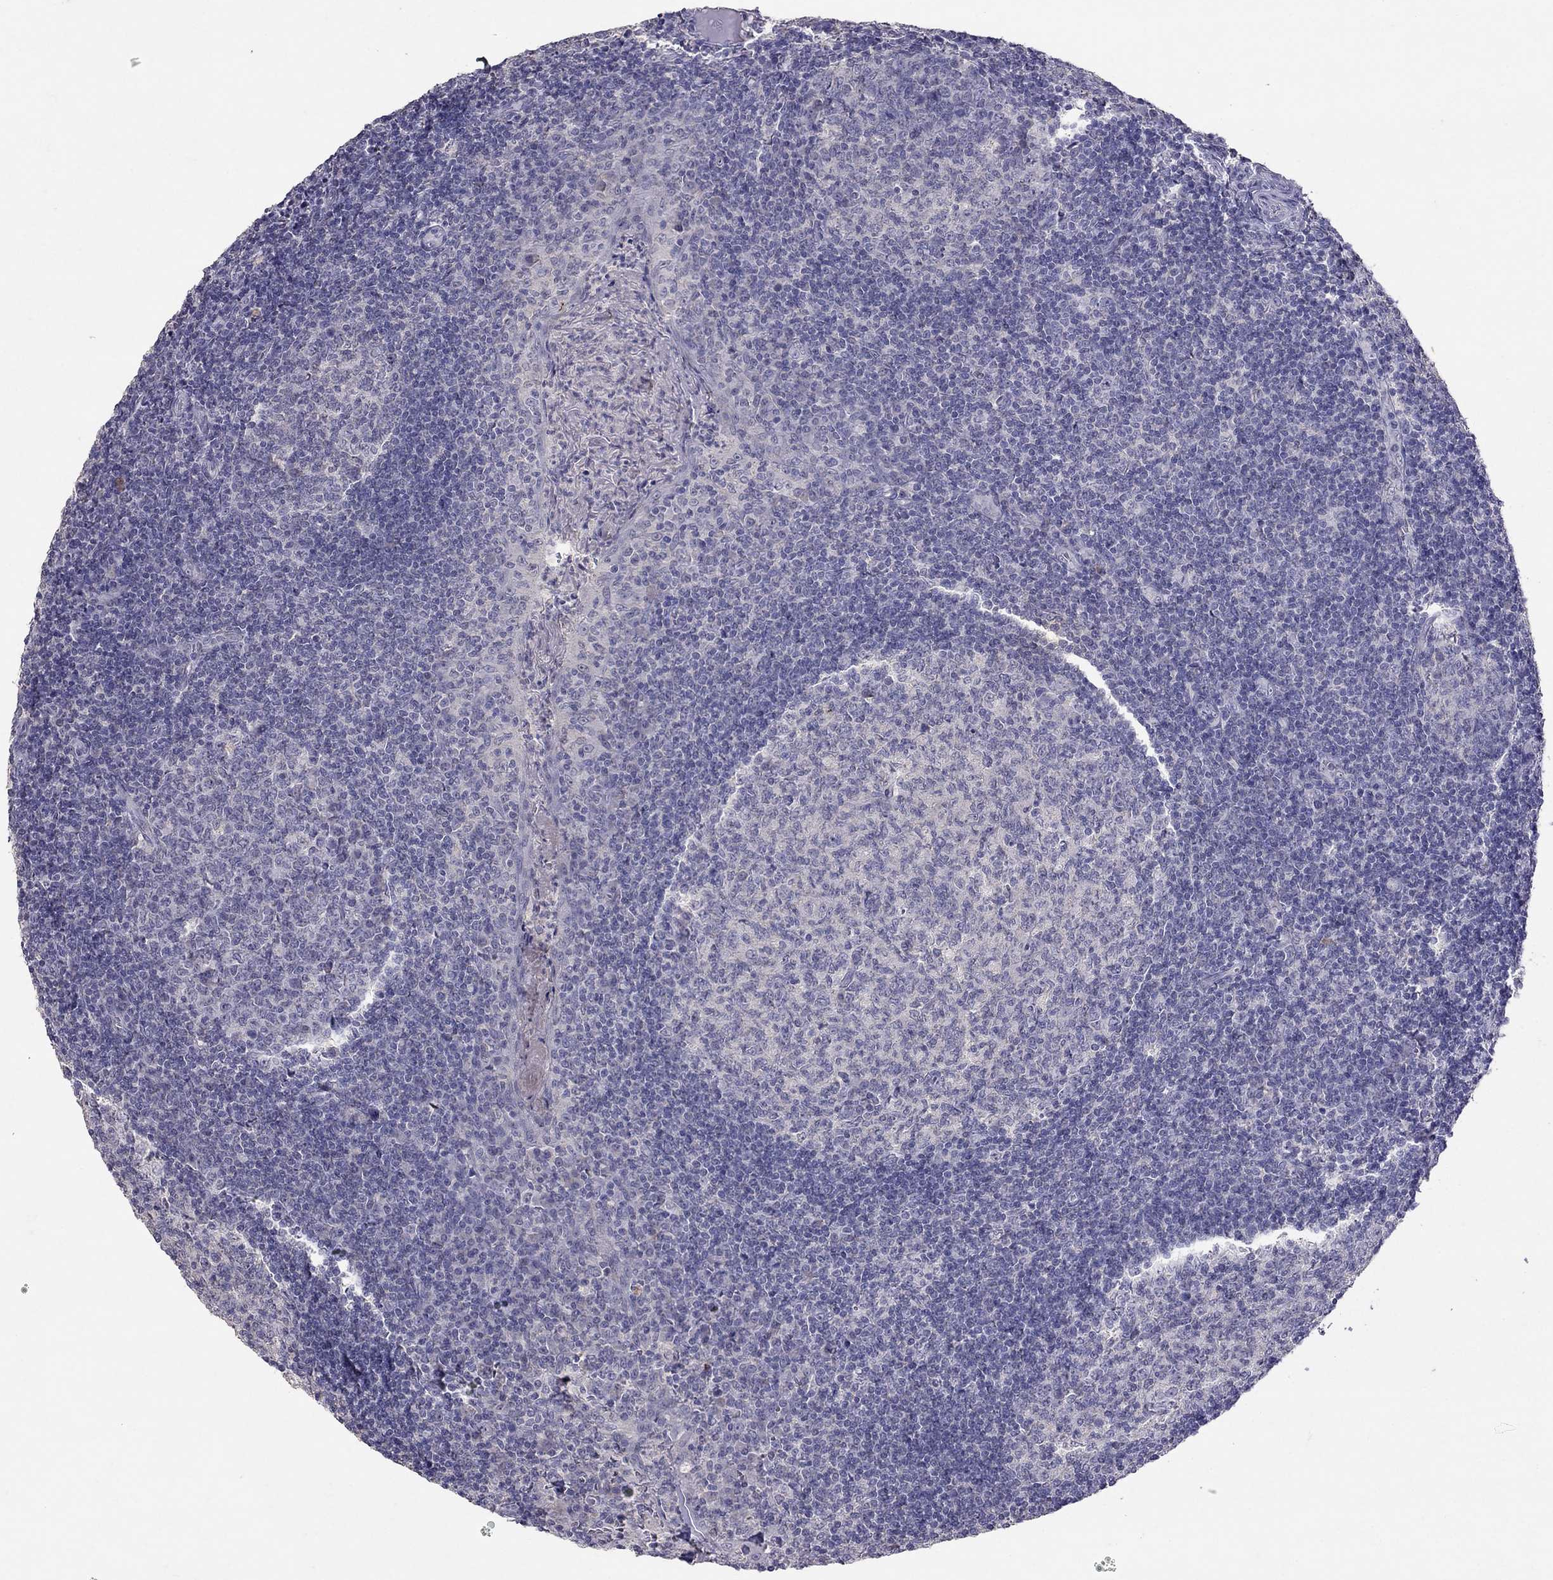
{"staining": {"intensity": "negative", "quantity": "none", "location": "none"}, "tissue": "tonsil", "cell_type": "Germinal center cells", "image_type": "normal", "snomed": [{"axis": "morphology", "description": "Normal tissue, NOS"}, {"axis": "topography", "description": "Tonsil"}], "caption": "This is an immunohistochemistry photomicrograph of benign tonsil. There is no positivity in germinal center cells.", "gene": "FST", "patient": {"sex": "female", "age": 12}}